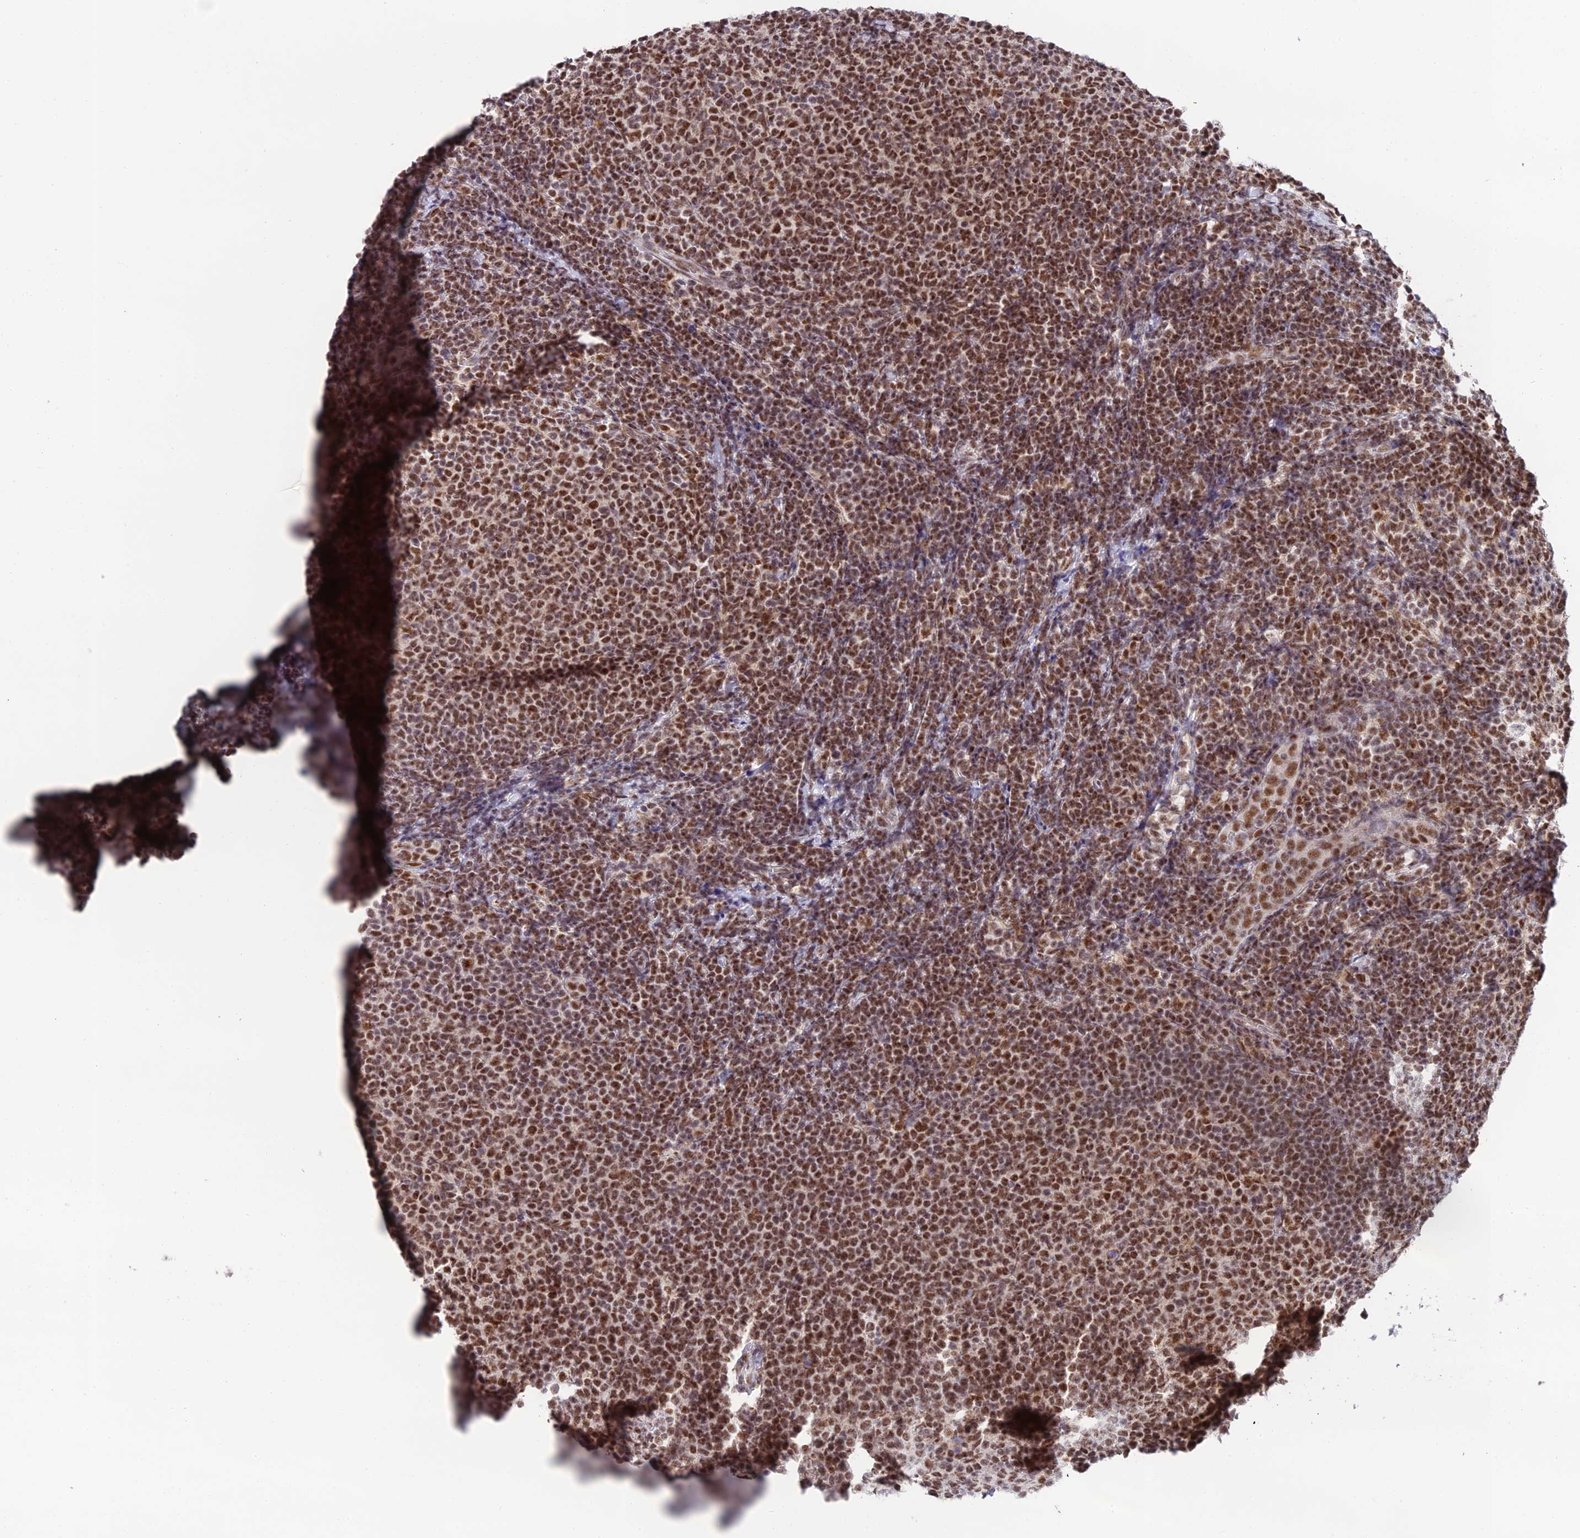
{"staining": {"intensity": "moderate", "quantity": ">75%", "location": "nuclear"}, "tissue": "lymphoma", "cell_type": "Tumor cells", "image_type": "cancer", "snomed": [{"axis": "morphology", "description": "Malignant lymphoma, non-Hodgkin's type, Low grade"}, {"axis": "topography", "description": "Lymph node"}], "caption": "DAB (3,3'-diaminobenzidine) immunohistochemical staining of human lymphoma displays moderate nuclear protein expression in about >75% of tumor cells. Ihc stains the protein of interest in brown and the nuclei are stained blue.", "gene": "THOC7", "patient": {"sex": "male", "age": 66}}